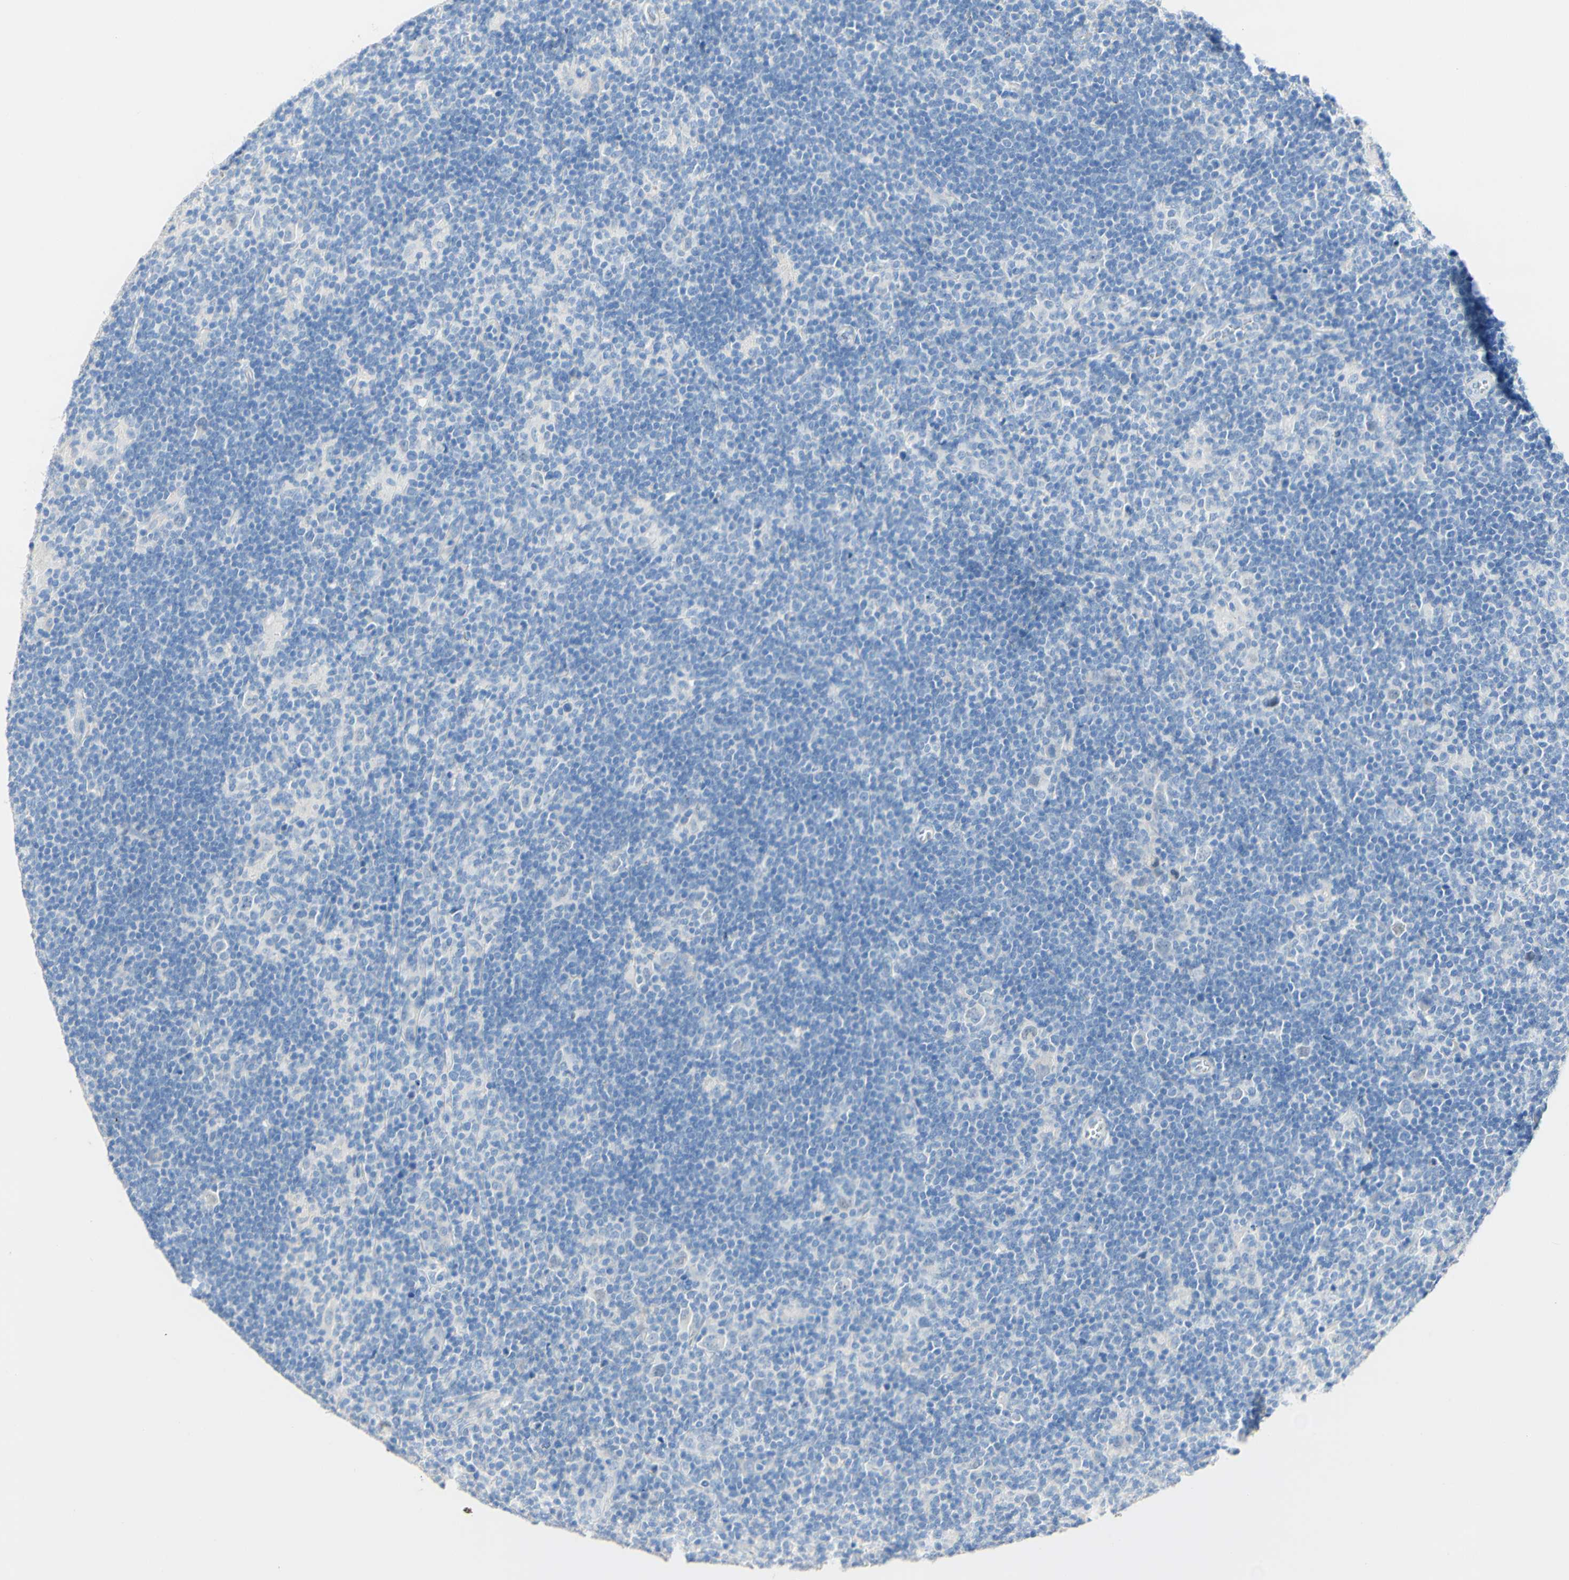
{"staining": {"intensity": "negative", "quantity": "none", "location": "none"}, "tissue": "lymphoma", "cell_type": "Tumor cells", "image_type": "cancer", "snomed": [{"axis": "morphology", "description": "Hodgkin's disease, NOS"}, {"axis": "topography", "description": "Lymph node"}], "caption": "The photomicrograph demonstrates no staining of tumor cells in Hodgkin's disease. (DAB immunohistochemistry (IHC) with hematoxylin counter stain).", "gene": "DSC2", "patient": {"sex": "female", "age": 57}}